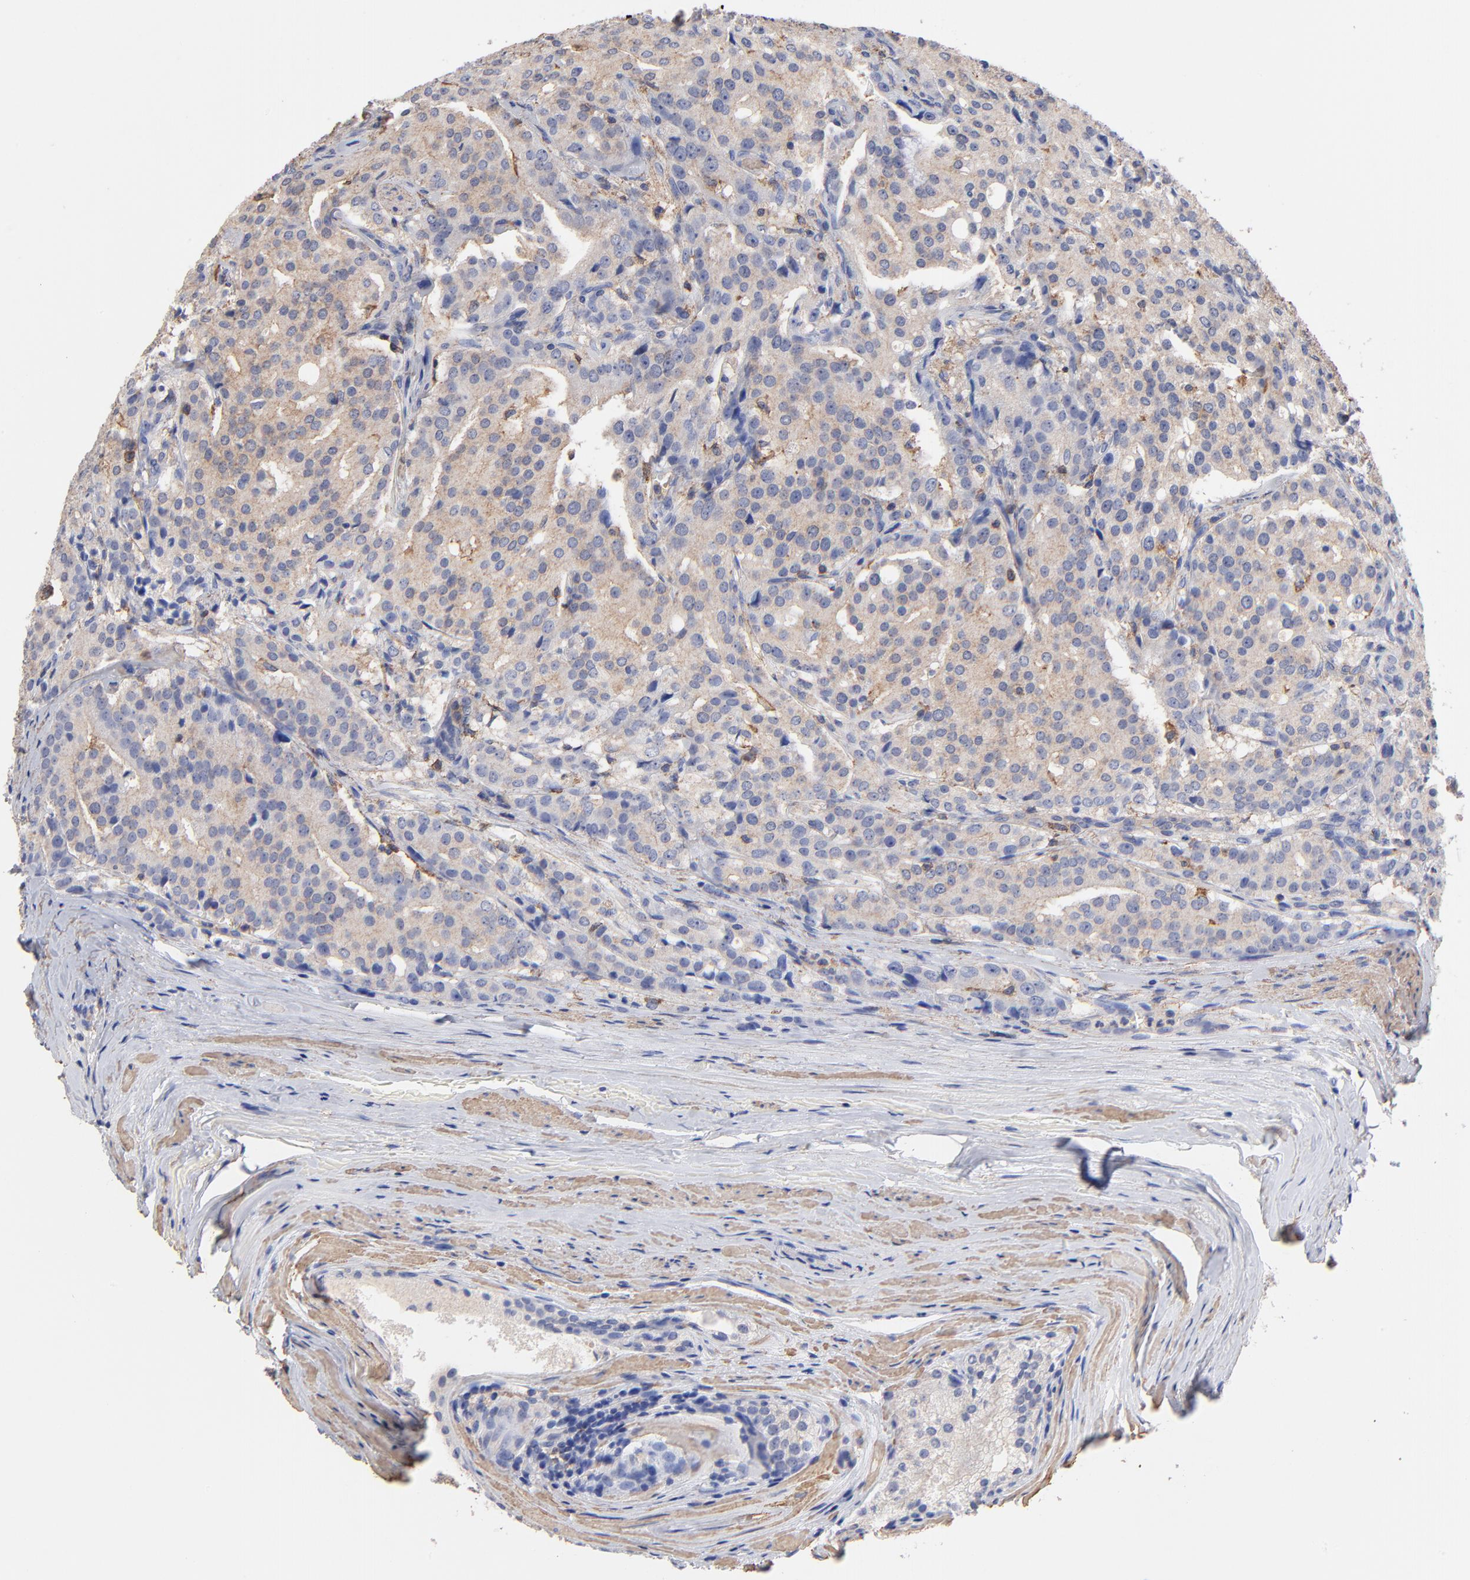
{"staining": {"intensity": "weak", "quantity": "25%-75%", "location": "cytoplasmic/membranous"}, "tissue": "prostate cancer", "cell_type": "Tumor cells", "image_type": "cancer", "snomed": [{"axis": "morphology", "description": "Adenocarcinoma, Medium grade"}, {"axis": "topography", "description": "Prostate"}], "caption": "Immunohistochemical staining of prostate adenocarcinoma (medium-grade) shows low levels of weak cytoplasmic/membranous protein expression in about 25%-75% of tumor cells.", "gene": "ASL", "patient": {"sex": "male", "age": 72}}